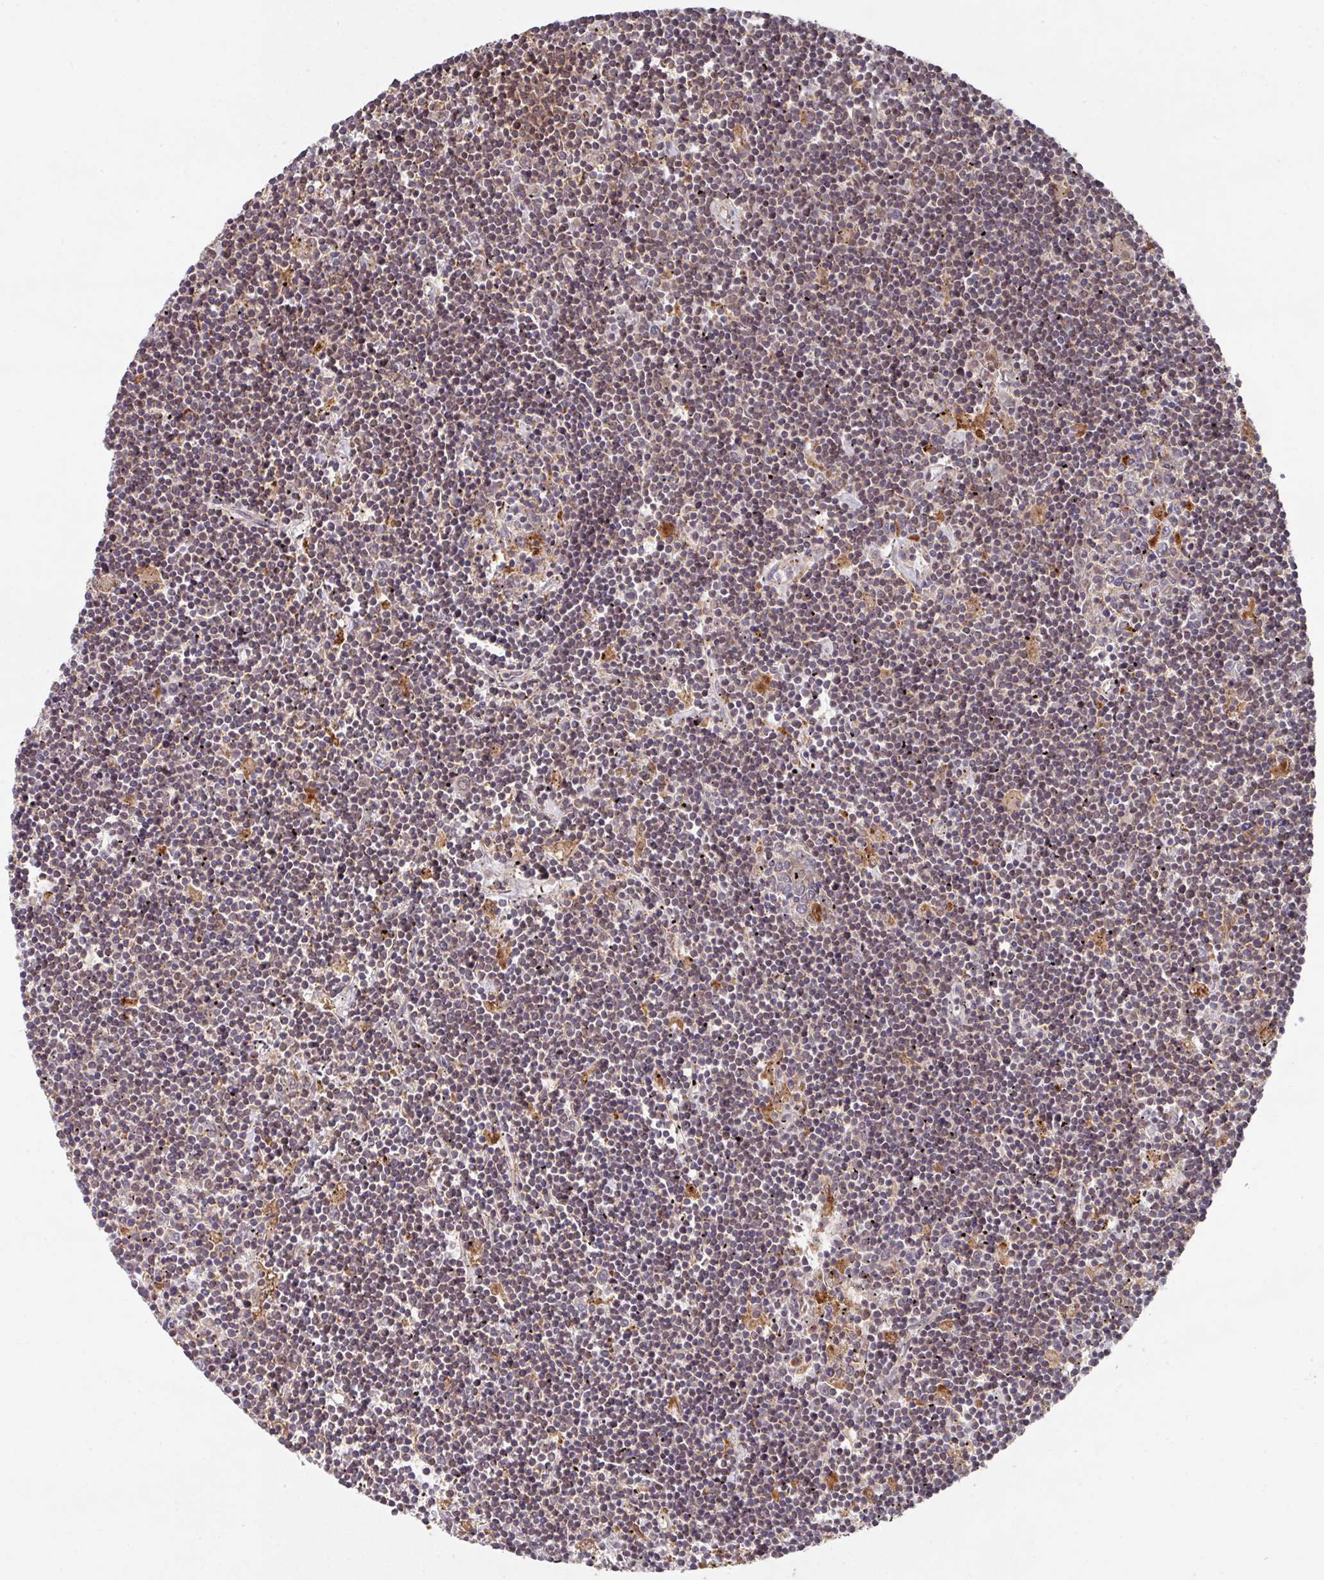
{"staining": {"intensity": "negative", "quantity": "none", "location": "none"}, "tissue": "lymphoma", "cell_type": "Tumor cells", "image_type": "cancer", "snomed": [{"axis": "morphology", "description": "Malignant lymphoma, non-Hodgkin's type, Low grade"}, {"axis": "topography", "description": "Spleen"}], "caption": "Immunohistochemistry of human lymphoma displays no expression in tumor cells. (DAB immunohistochemistry, high magnification).", "gene": "TRIM14", "patient": {"sex": "male", "age": 76}}